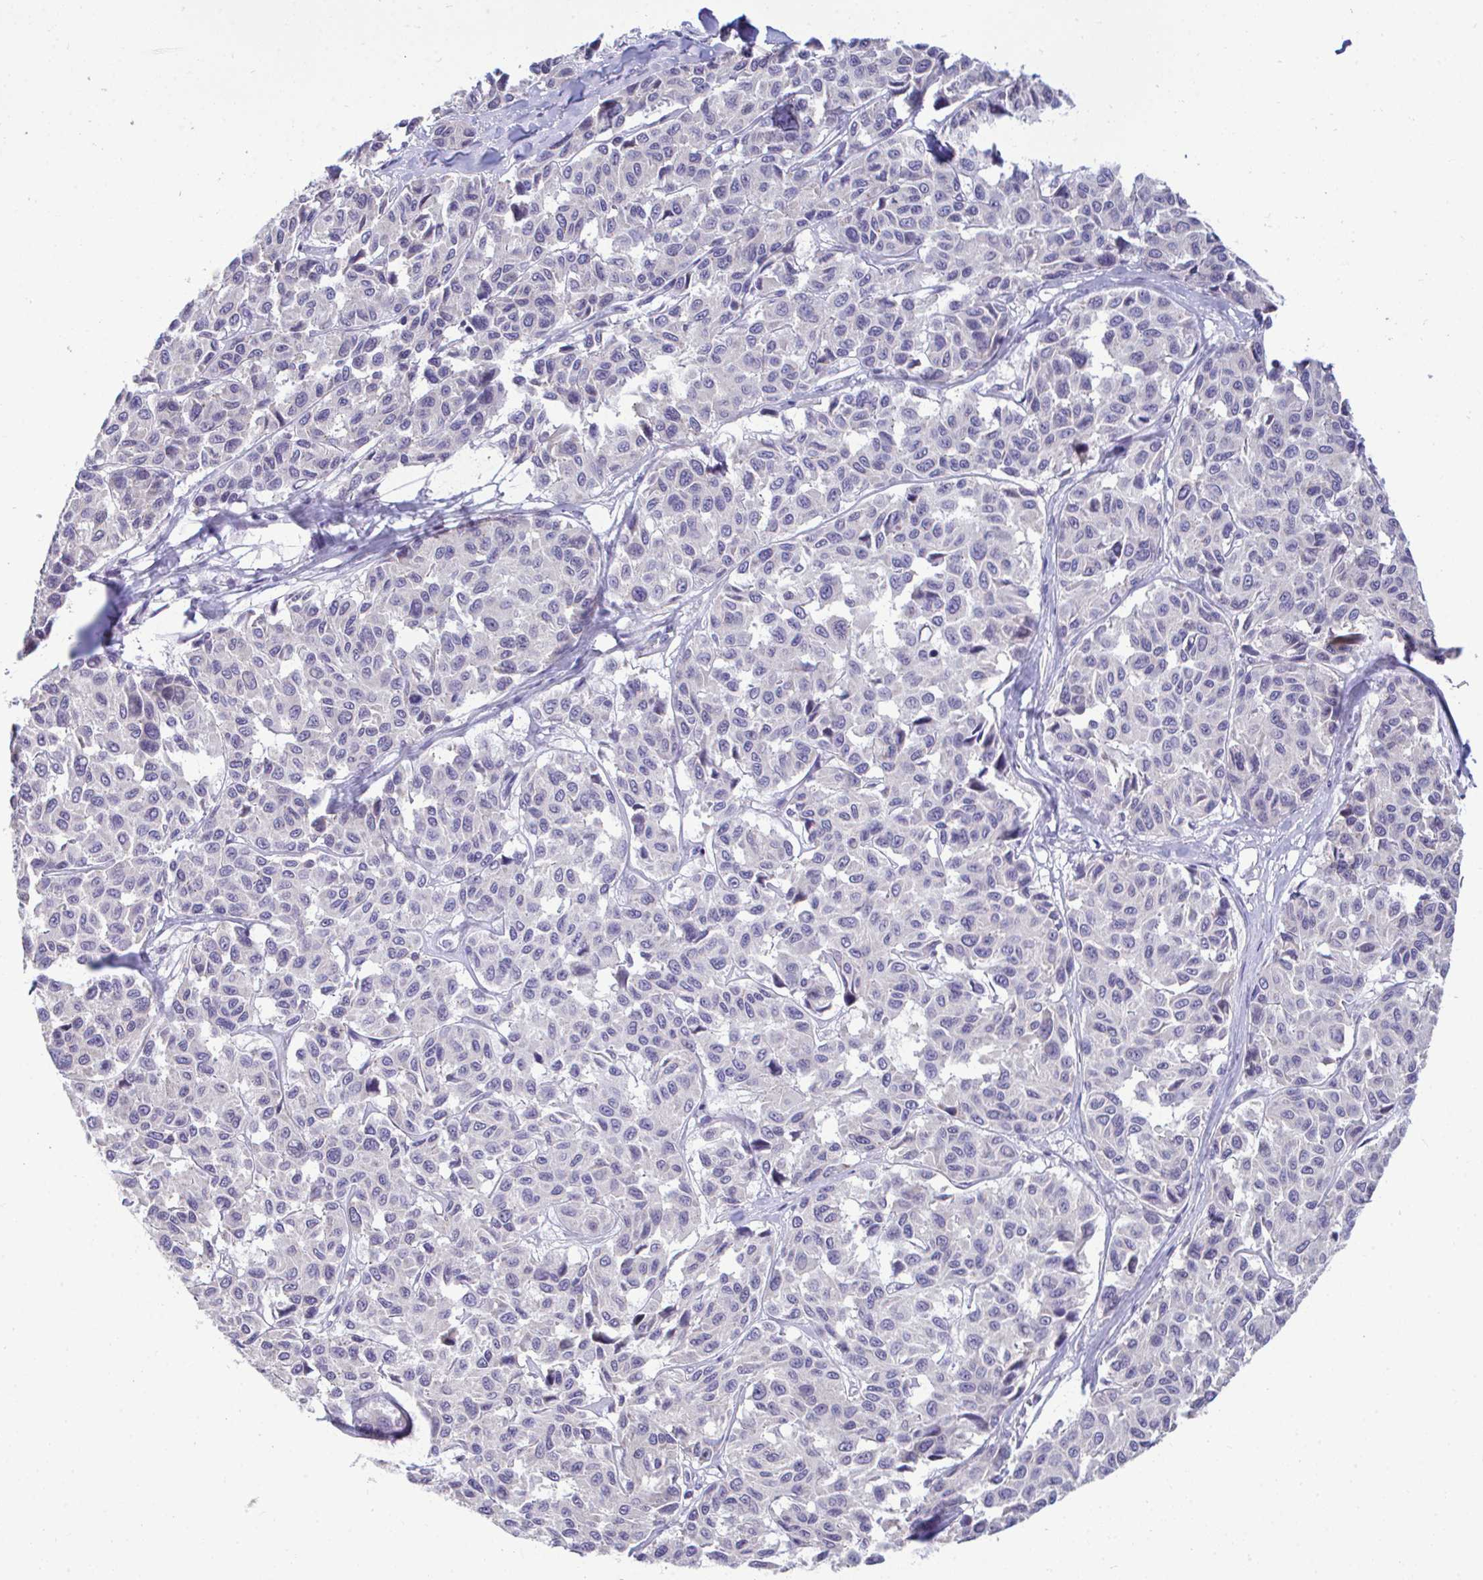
{"staining": {"intensity": "negative", "quantity": "none", "location": "none"}, "tissue": "melanoma", "cell_type": "Tumor cells", "image_type": "cancer", "snomed": [{"axis": "morphology", "description": "Malignant melanoma, NOS"}, {"axis": "topography", "description": "Skin"}], "caption": "Melanoma stained for a protein using IHC shows no expression tumor cells.", "gene": "PIGK", "patient": {"sex": "female", "age": 66}}